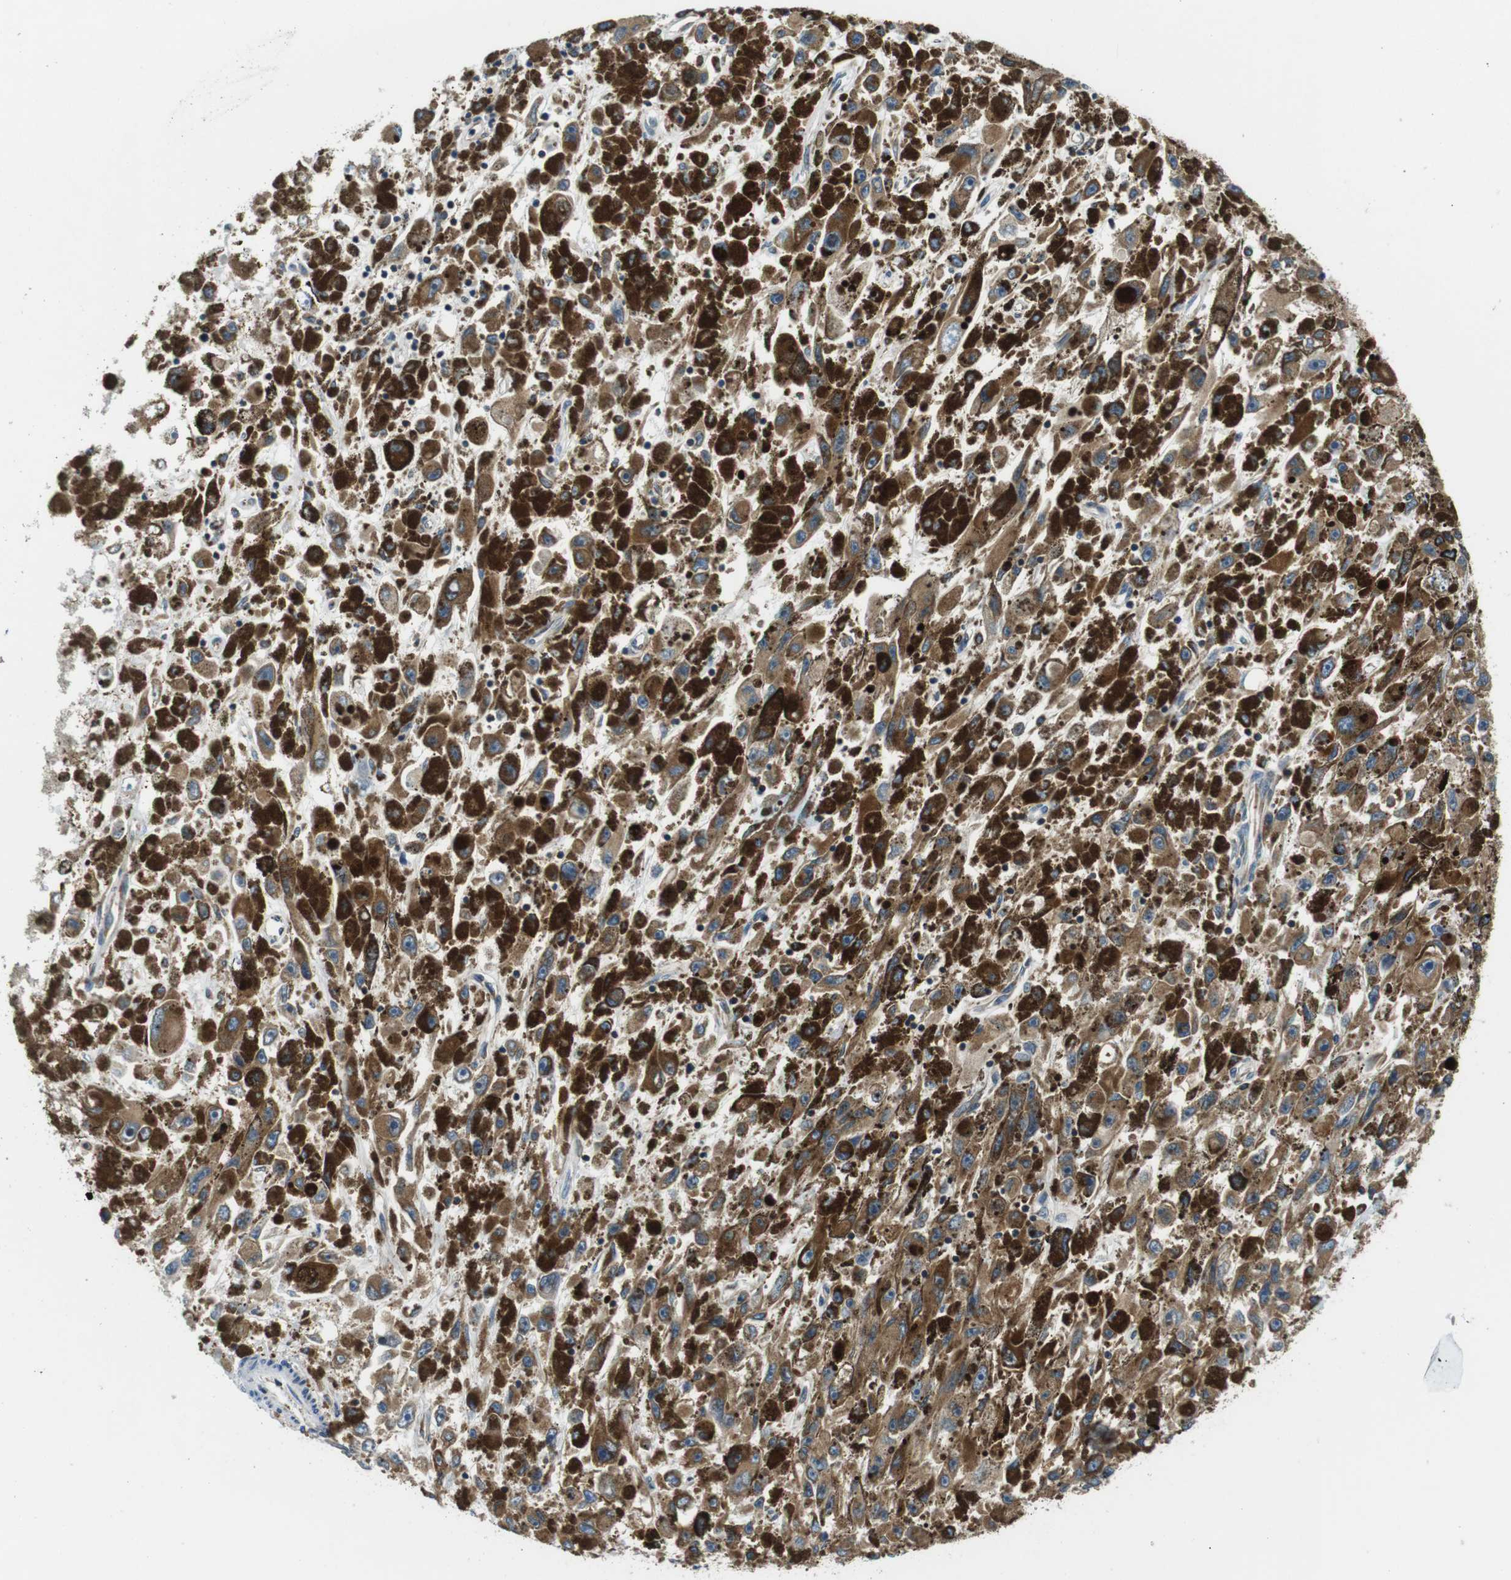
{"staining": {"intensity": "moderate", "quantity": ">75%", "location": "cytoplasmic/membranous"}, "tissue": "melanoma", "cell_type": "Tumor cells", "image_type": "cancer", "snomed": [{"axis": "morphology", "description": "Malignant melanoma, NOS"}, {"axis": "topography", "description": "Skin"}], "caption": "Protein expression analysis of human malignant melanoma reveals moderate cytoplasmic/membranous expression in approximately >75% of tumor cells.", "gene": "UGGT1", "patient": {"sex": "female", "age": 104}}